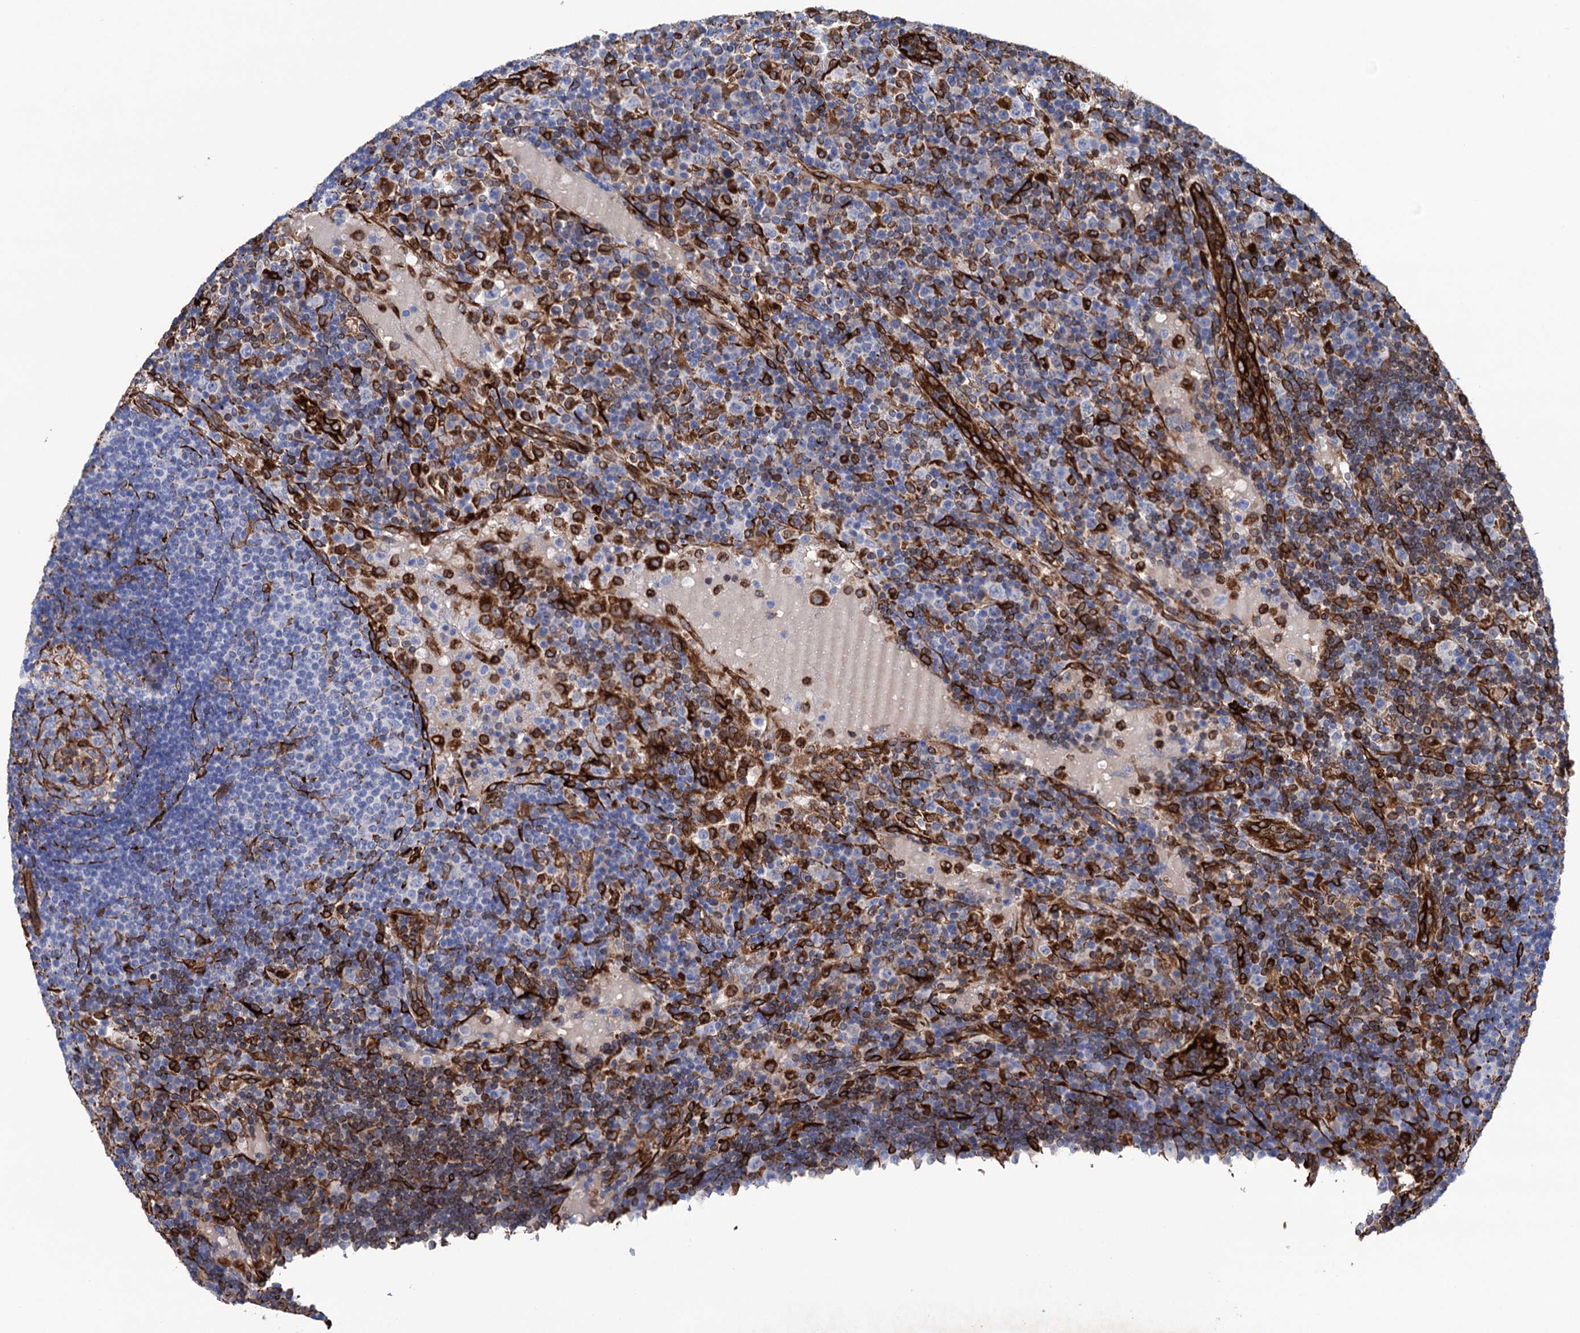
{"staining": {"intensity": "negative", "quantity": "none", "location": "none"}, "tissue": "lymph node", "cell_type": "Germinal center cells", "image_type": "normal", "snomed": [{"axis": "morphology", "description": "Normal tissue, NOS"}, {"axis": "topography", "description": "Lymph node"}], "caption": "Germinal center cells show no significant positivity in unremarkable lymph node.", "gene": "STING1", "patient": {"sex": "female", "age": 53}}